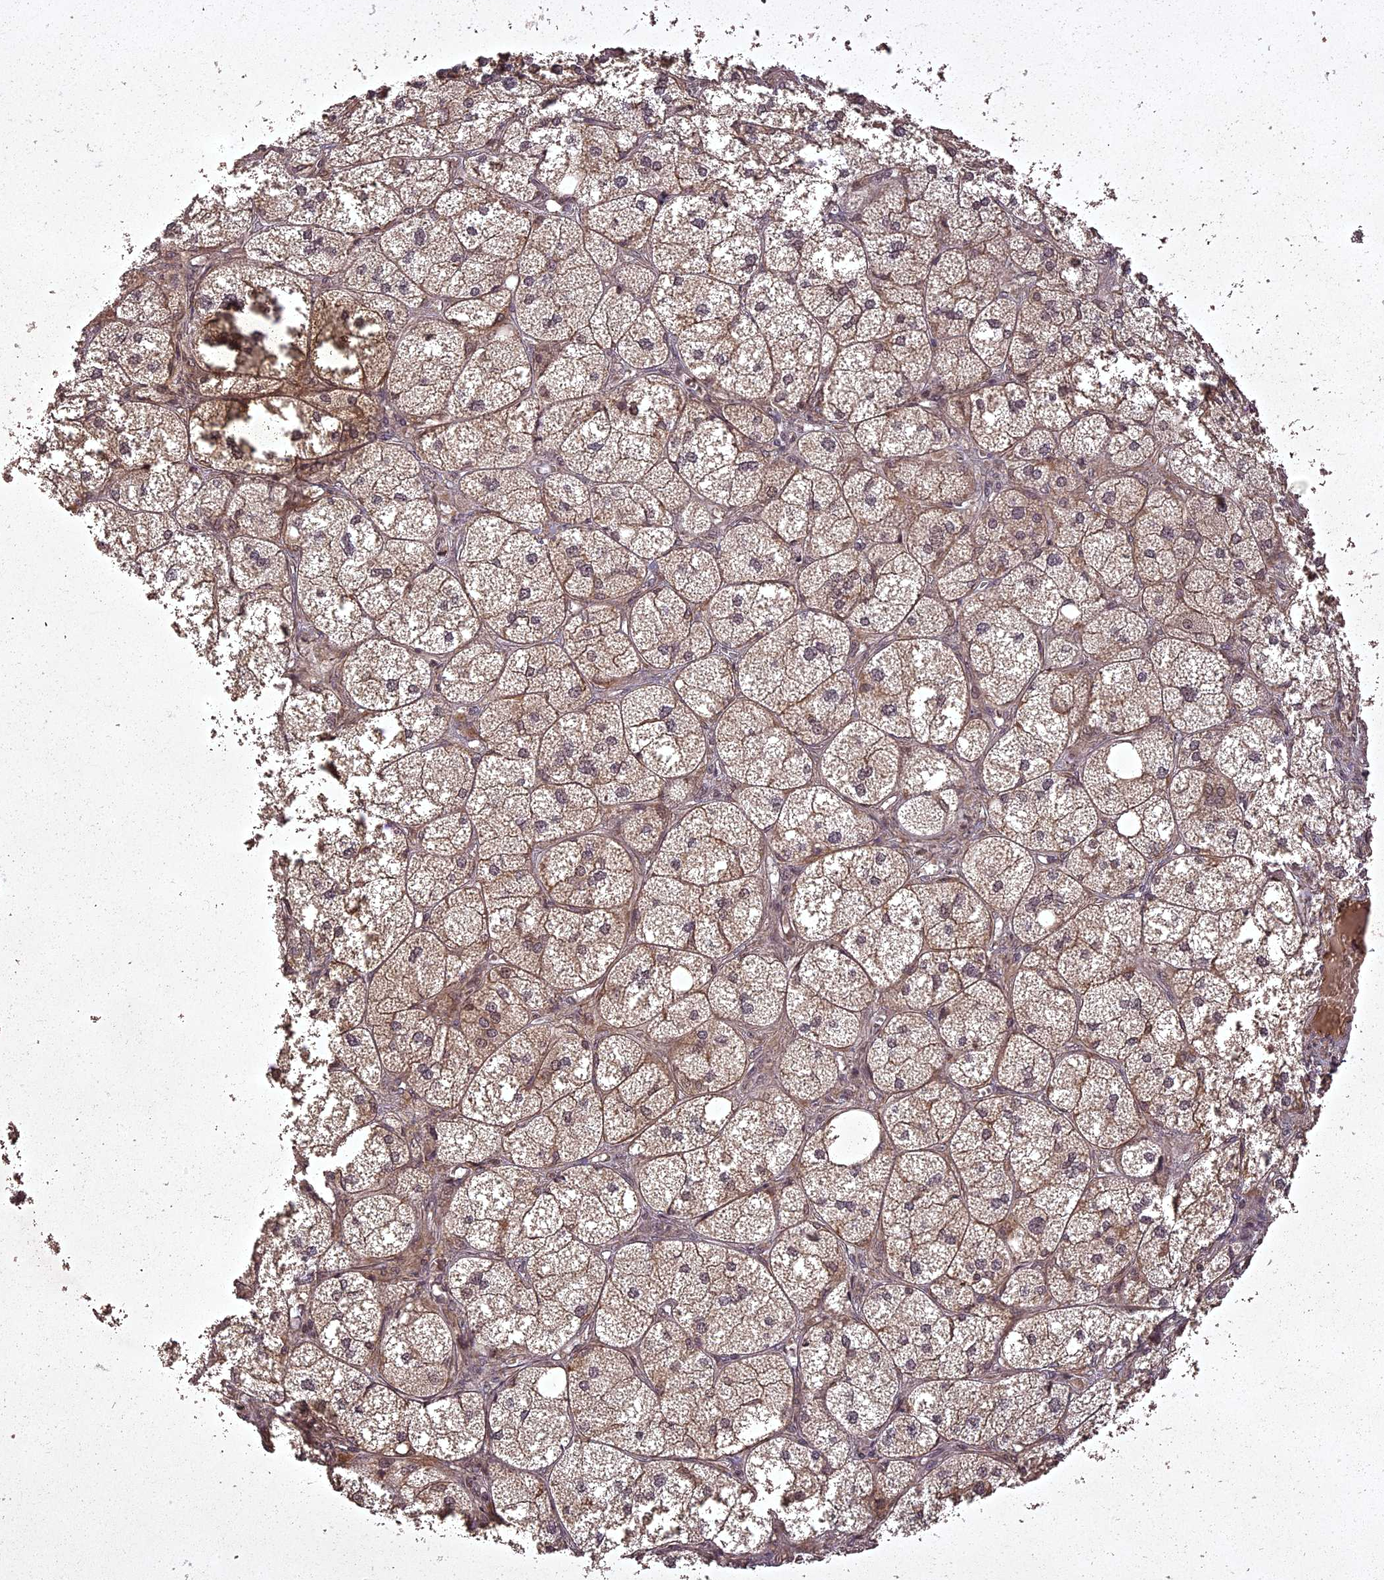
{"staining": {"intensity": "moderate", "quantity": "25%-75%", "location": "cytoplasmic/membranous,nuclear"}, "tissue": "adrenal gland", "cell_type": "Glandular cells", "image_type": "normal", "snomed": [{"axis": "morphology", "description": "Normal tissue, NOS"}, {"axis": "topography", "description": "Adrenal gland"}], "caption": "The image exhibits immunohistochemical staining of unremarkable adrenal gland. There is moderate cytoplasmic/membranous,nuclear positivity is seen in approximately 25%-75% of glandular cells.", "gene": "ING5", "patient": {"sex": "female", "age": 61}}